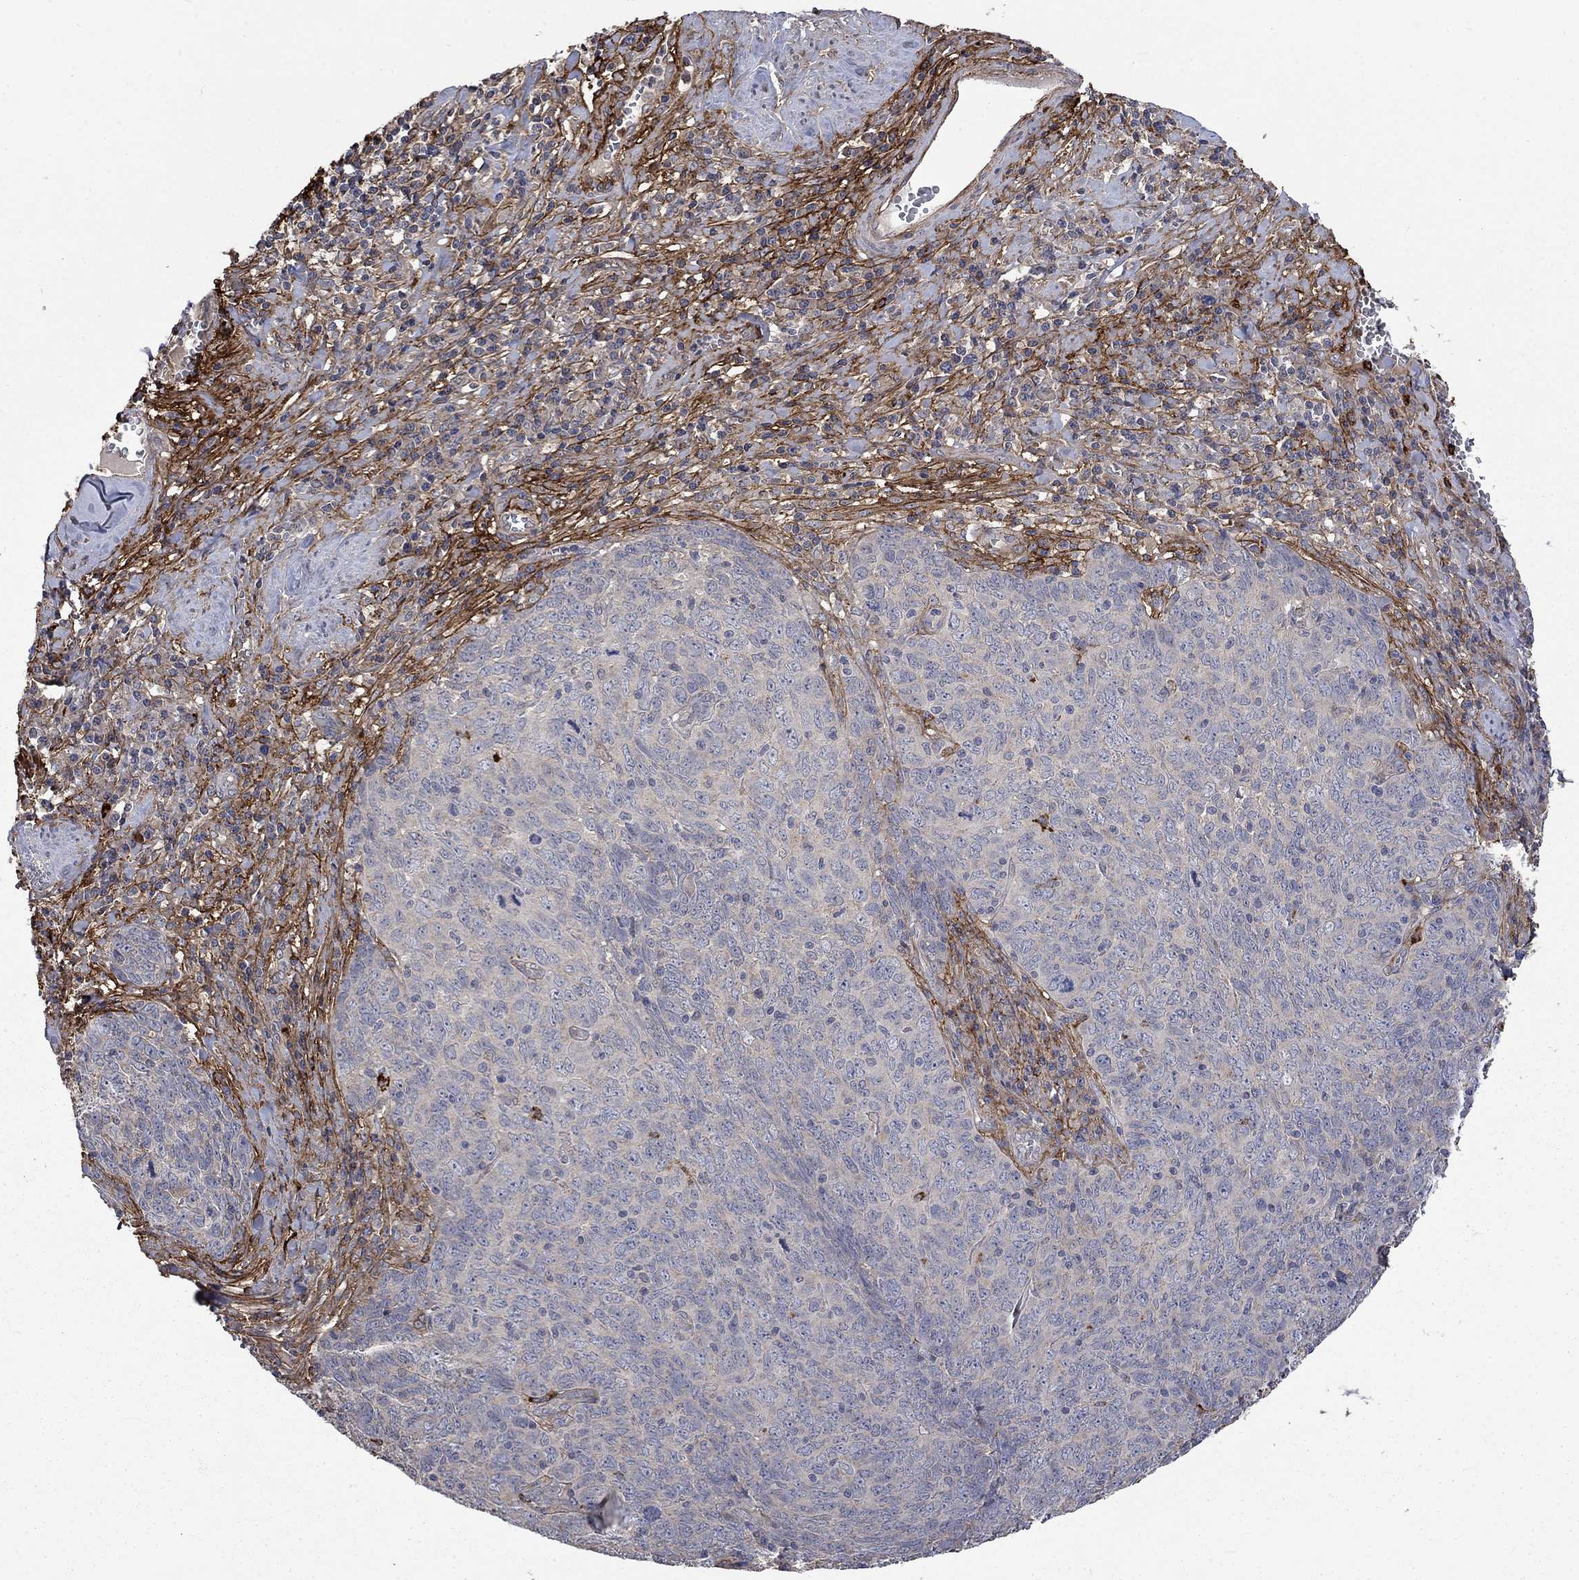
{"staining": {"intensity": "negative", "quantity": "none", "location": "none"}, "tissue": "skin cancer", "cell_type": "Tumor cells", "image_type": "cancer", "snomed": [{"axis": "morphology", "description": "Squamous cell carcinoma, NOS"}, {"axis": "topography", "description": "Skin"}, {"axis": "topography", "description": "Anal"}], "caption": "Immunohistochemical staining of skin cancer (squamous cell carcinoma) exhibits no significant expression in tumor cells.", "gene": "VCAN", "patient": {"sex": "female", "age": 51}}